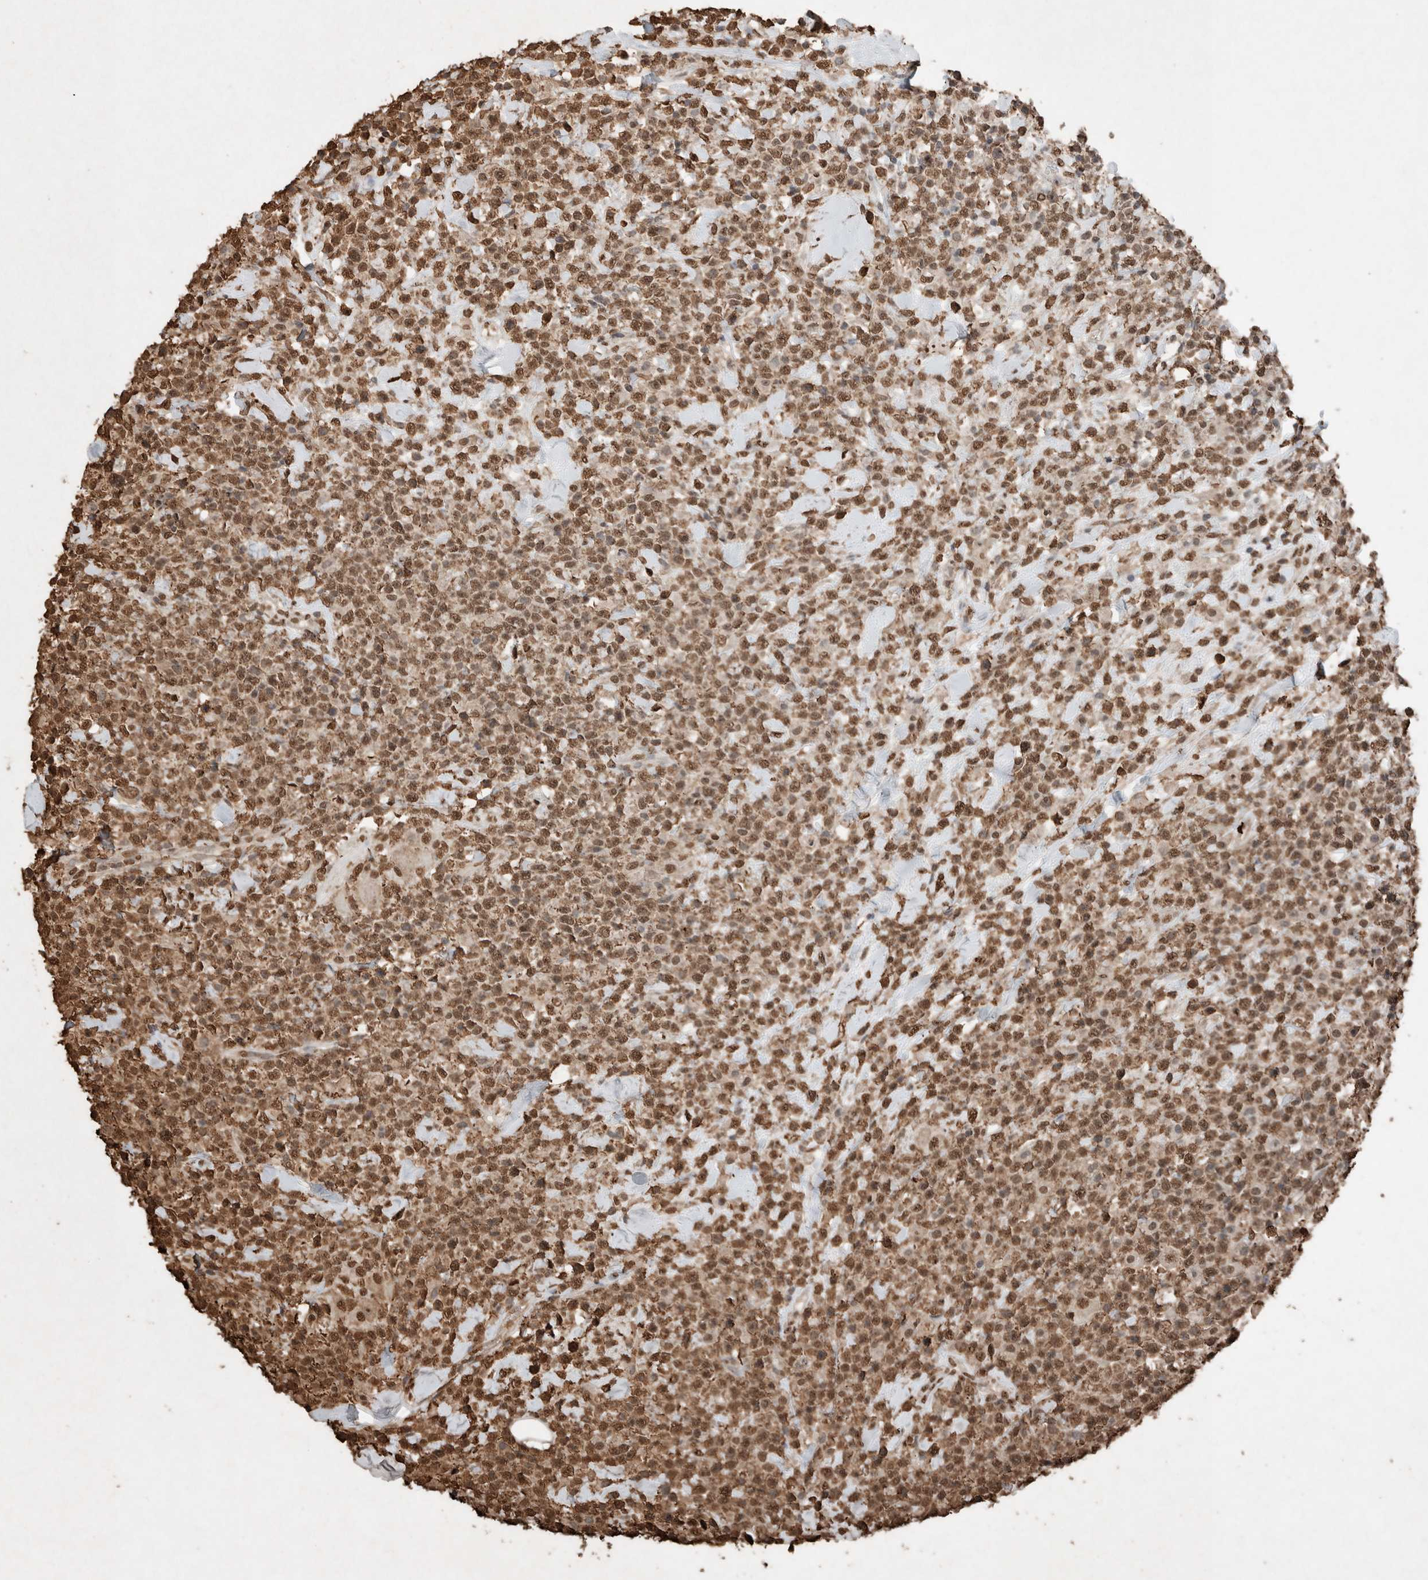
{"staining": {"intensity": "moderate", "quantity": ">75%", "location": "nuclear"}, "tissue": "lymphoma", "cell_type": "Tumor cells", "image_type": "cancer", "snomed": [{"axis": "morphology", "description": "Malignant lymphoma, non-Hodgkin's type, High grade"}, {"axis": "topography", "description": "Colon"}], "caption": "Protein expression analysis of human high-grade malignant lymphoma, non-Hodgkin's type reveals moderate nuclear expression in about >75% of tumor cells.", "gene": "FSTL3", "patient": {"sex": "female", "age": 53}}